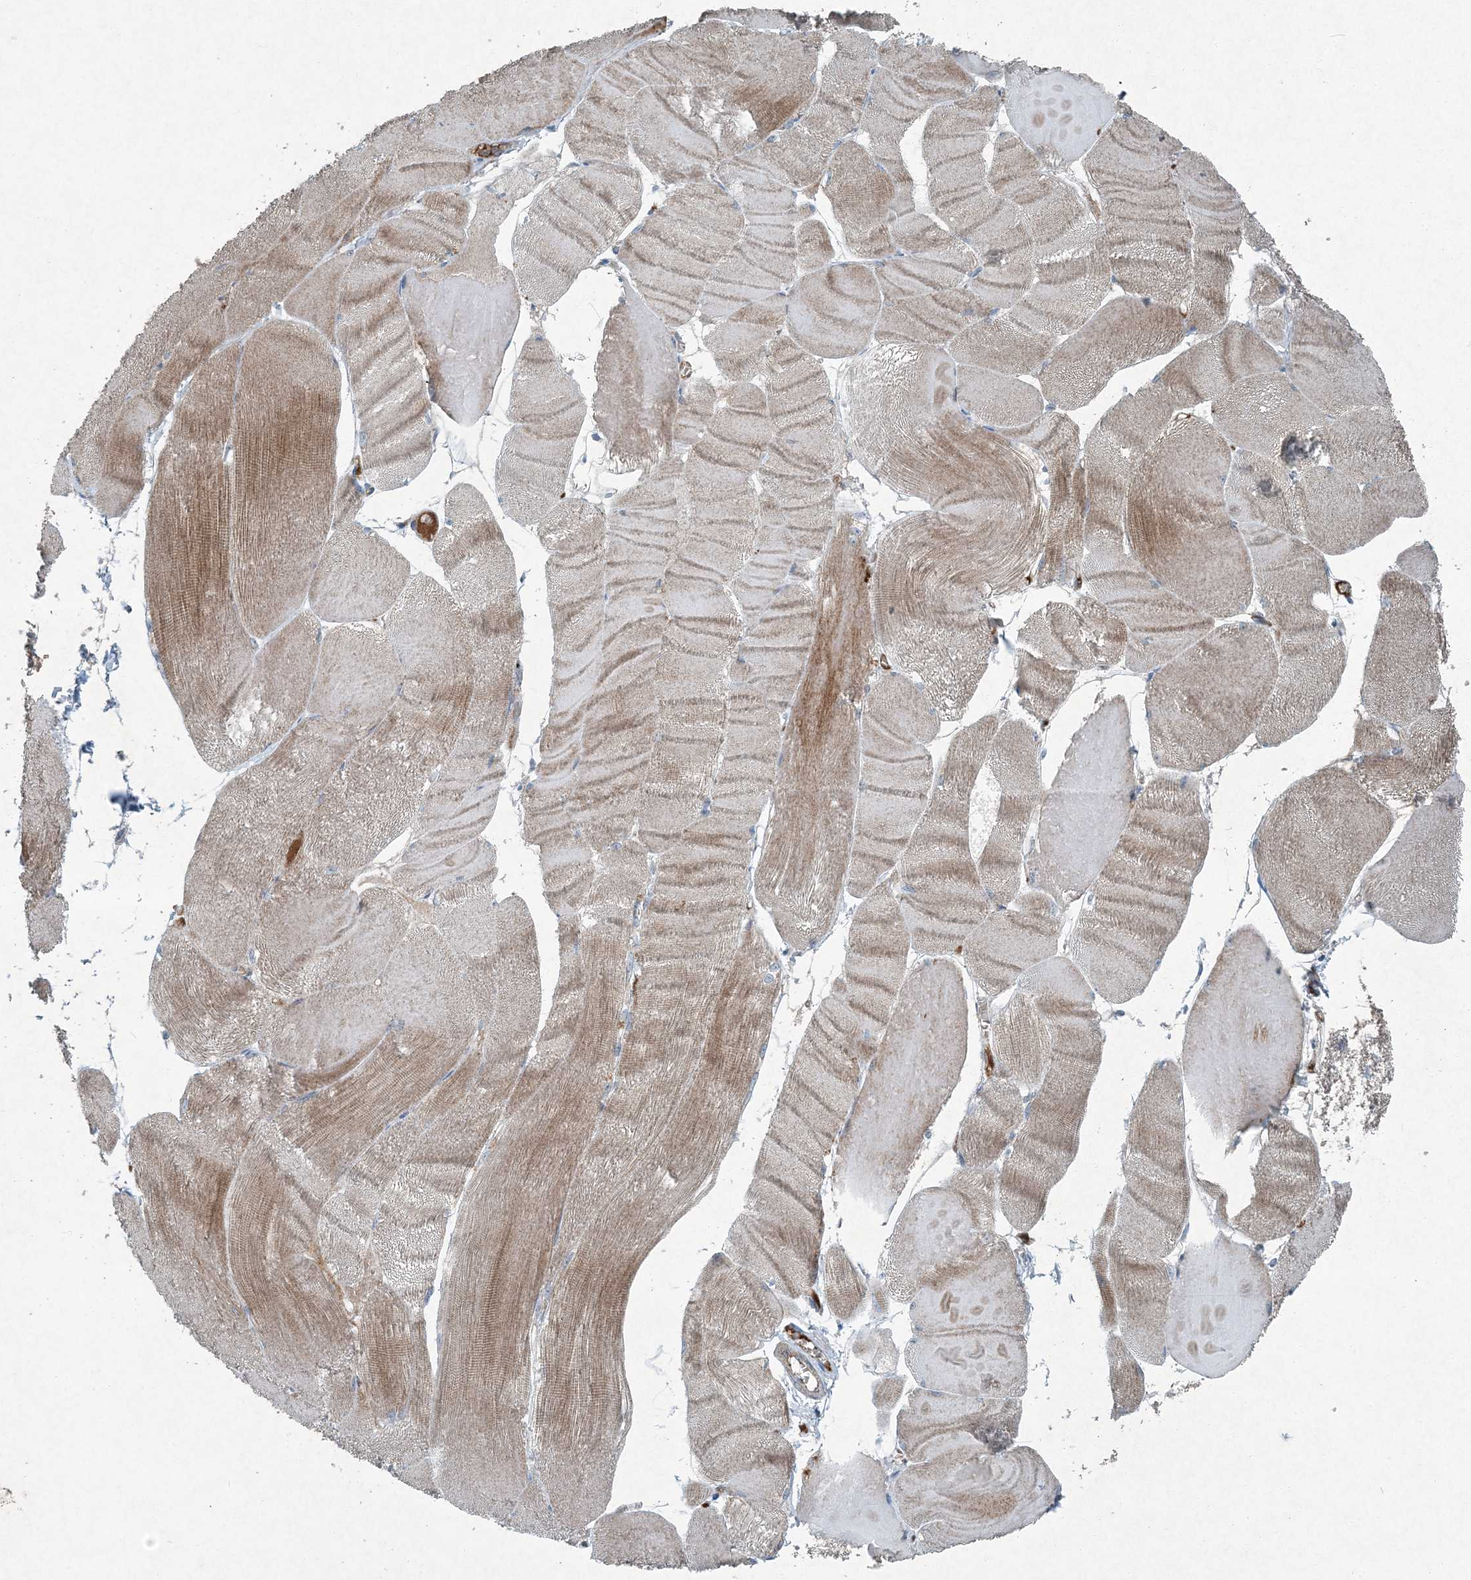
{"staining": {"intensity": "moderate", "quantity": "25%-75%", "location": "cytoplasmic/membranous"}, "tissue": "skeletal muscle", "cell_type": "Myocytes", "image_type": "normal", "snomed": [{"axis": "morphology", "description": "Normal tissue, NOS"}, {"axis": "morphology", "description": "Basal cell carcinoma"}, {"axis": "topography", "description": "Skeletal muscle"}], "caption": "Skeletal muscle stained with DAB immunohistochemistry reveals medium levels of moderate cytoplasmic/membranous positivity in approximately 25%-75% of myocytes.", "gene": "APOM", "patient": {"sex": "female", "age": 64}}